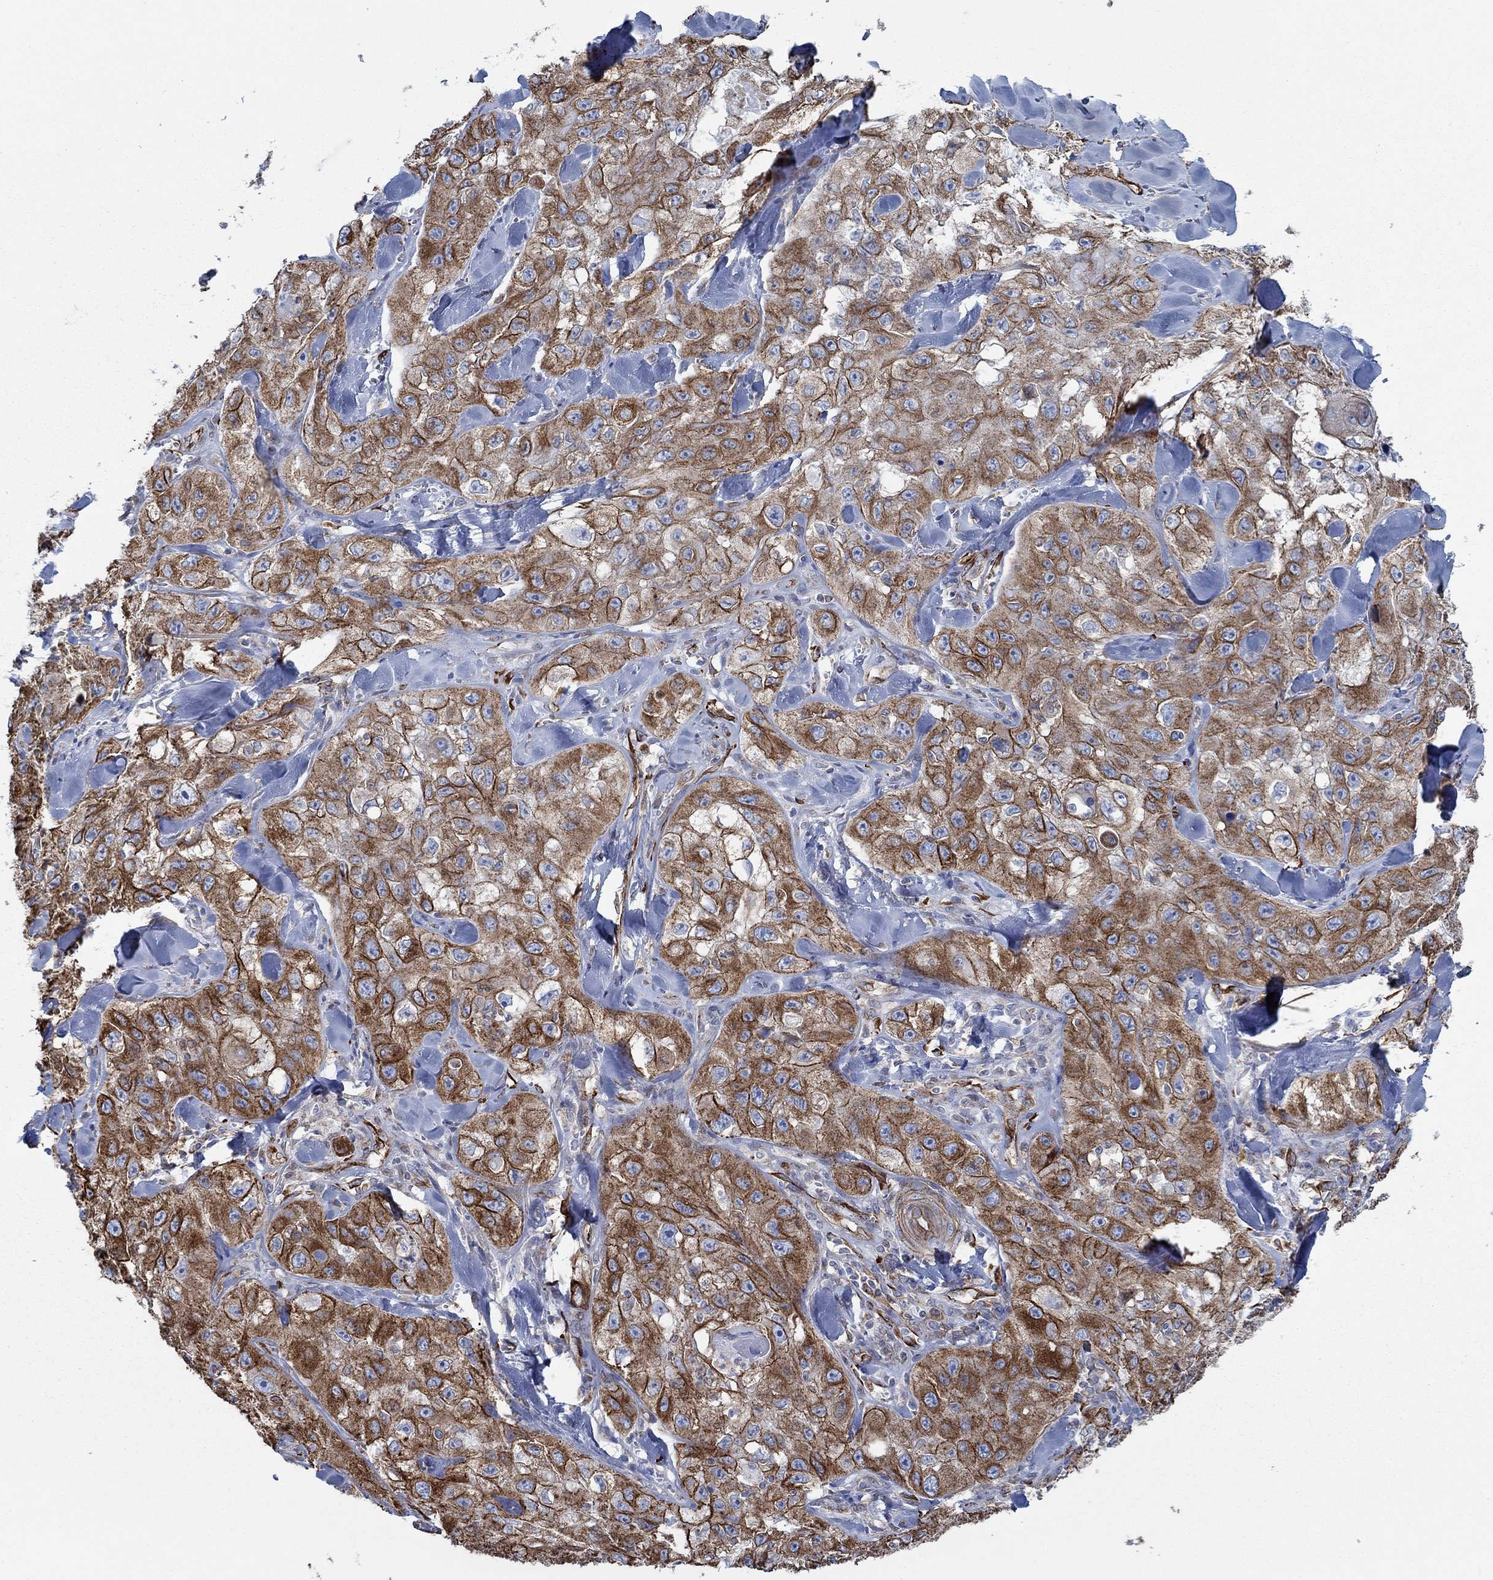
{"staining": {"intensity": "strong", "quantity": "25%-75%", "location": "cytoplasmic/membranous"}, "tissue": "skin cancer", "cell_type": "Tumor cells", "image_type": "cancer", "snomed": [{"axis": "morphology", "description": "Squamous cell carcinoma, NOS"}, {"axis": "topography", "description": "Skin"}, {"axis": "topography", "description": "Subcutis"}], "caption": "Tumor cells show high levels of strong cytoplasmic/membranous positivity in approximately 25%-75% of cells in human squamous cell carcinoma (skin).", "gene": "STC2", "patient": {"sex": "male", "age": 73}}